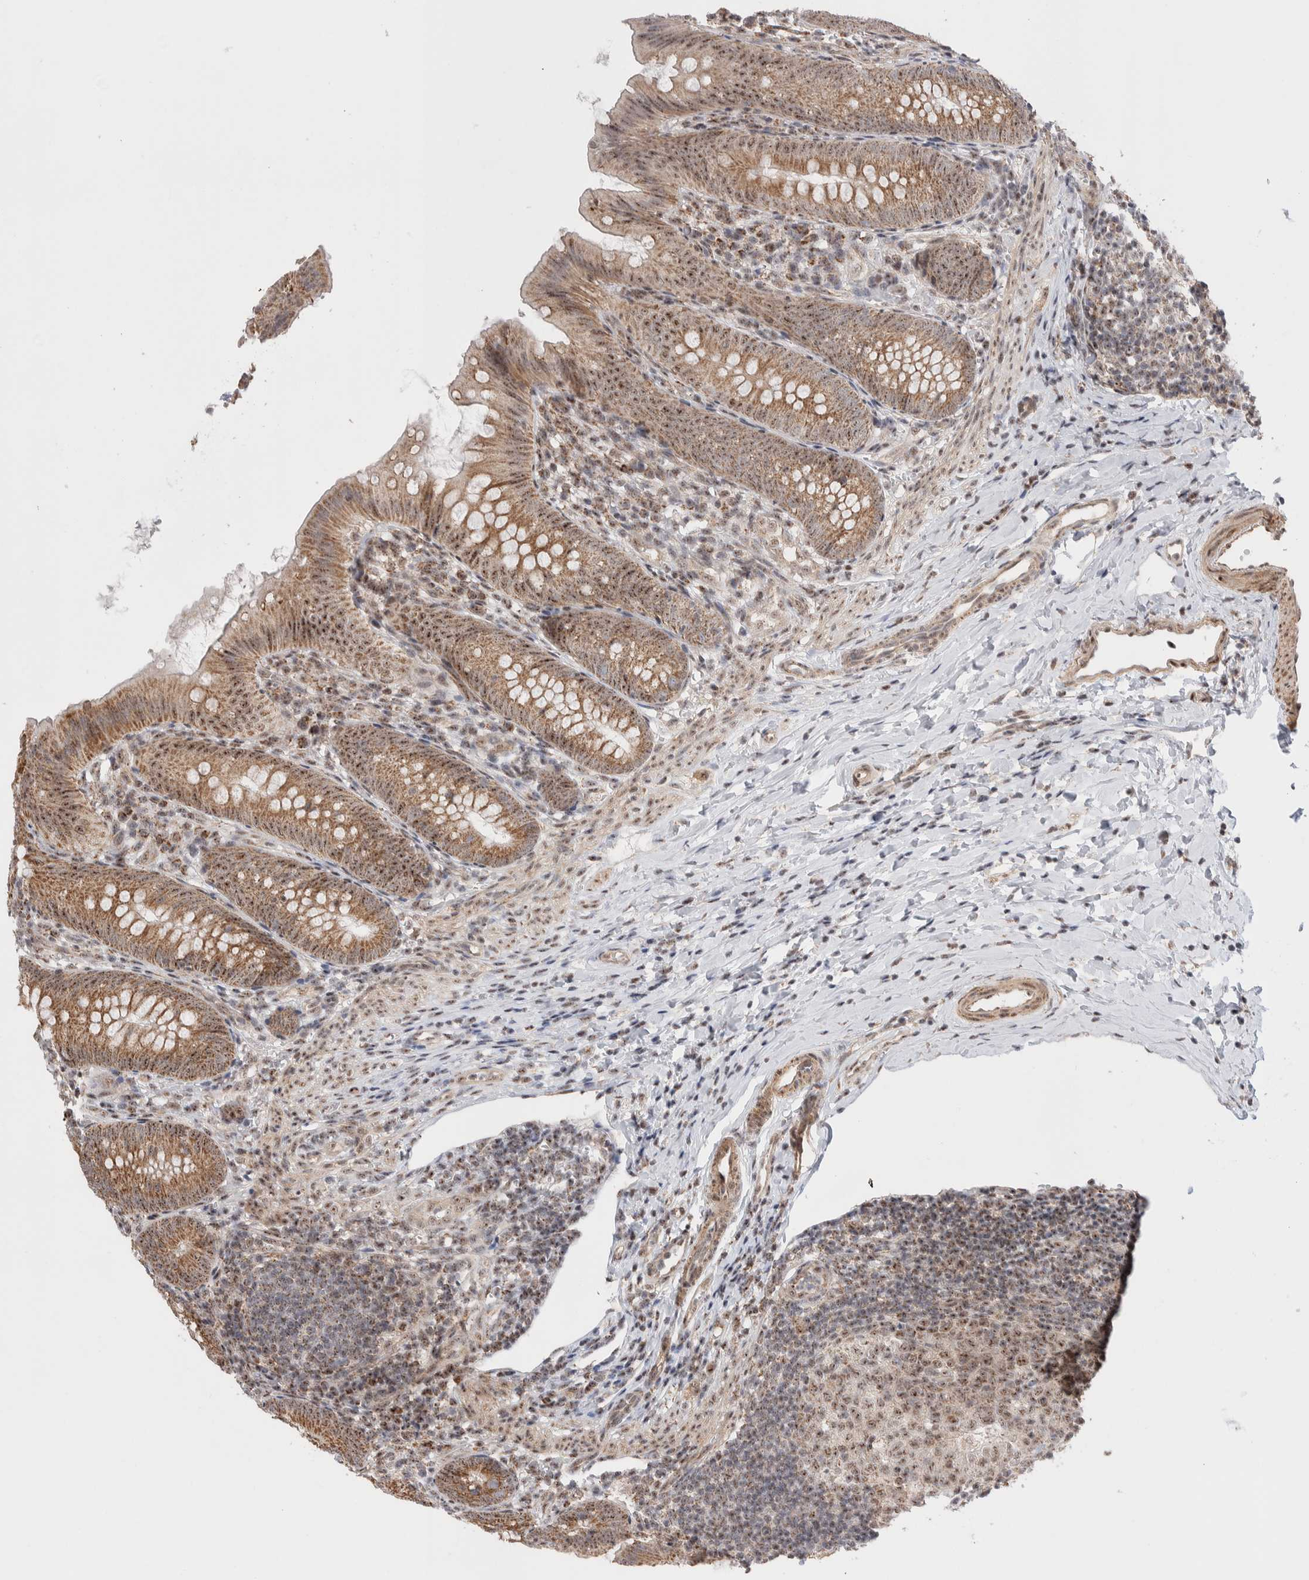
{"staining": {"intensity": "moderate", "quantity": ">75%", "location": "cytoplasmic/membranous,nuclear"}, "tissue": "appendix", "cell_type": "Glandular cells", "image_type": "normal", "snomed": [{"axis": "morphology", "description": "Normal tissue, NOS"}, {"axis": "topography", "description": "Appendix"}], "caption": "Moderate cytoplasmic/membranous,nuclear positivity for a protein is appreciated in about >75% of glandular cells of unremarkable appendix using IHC.", "gene": "ZNF695", "patient": {"sex": "male", "age": 1}}